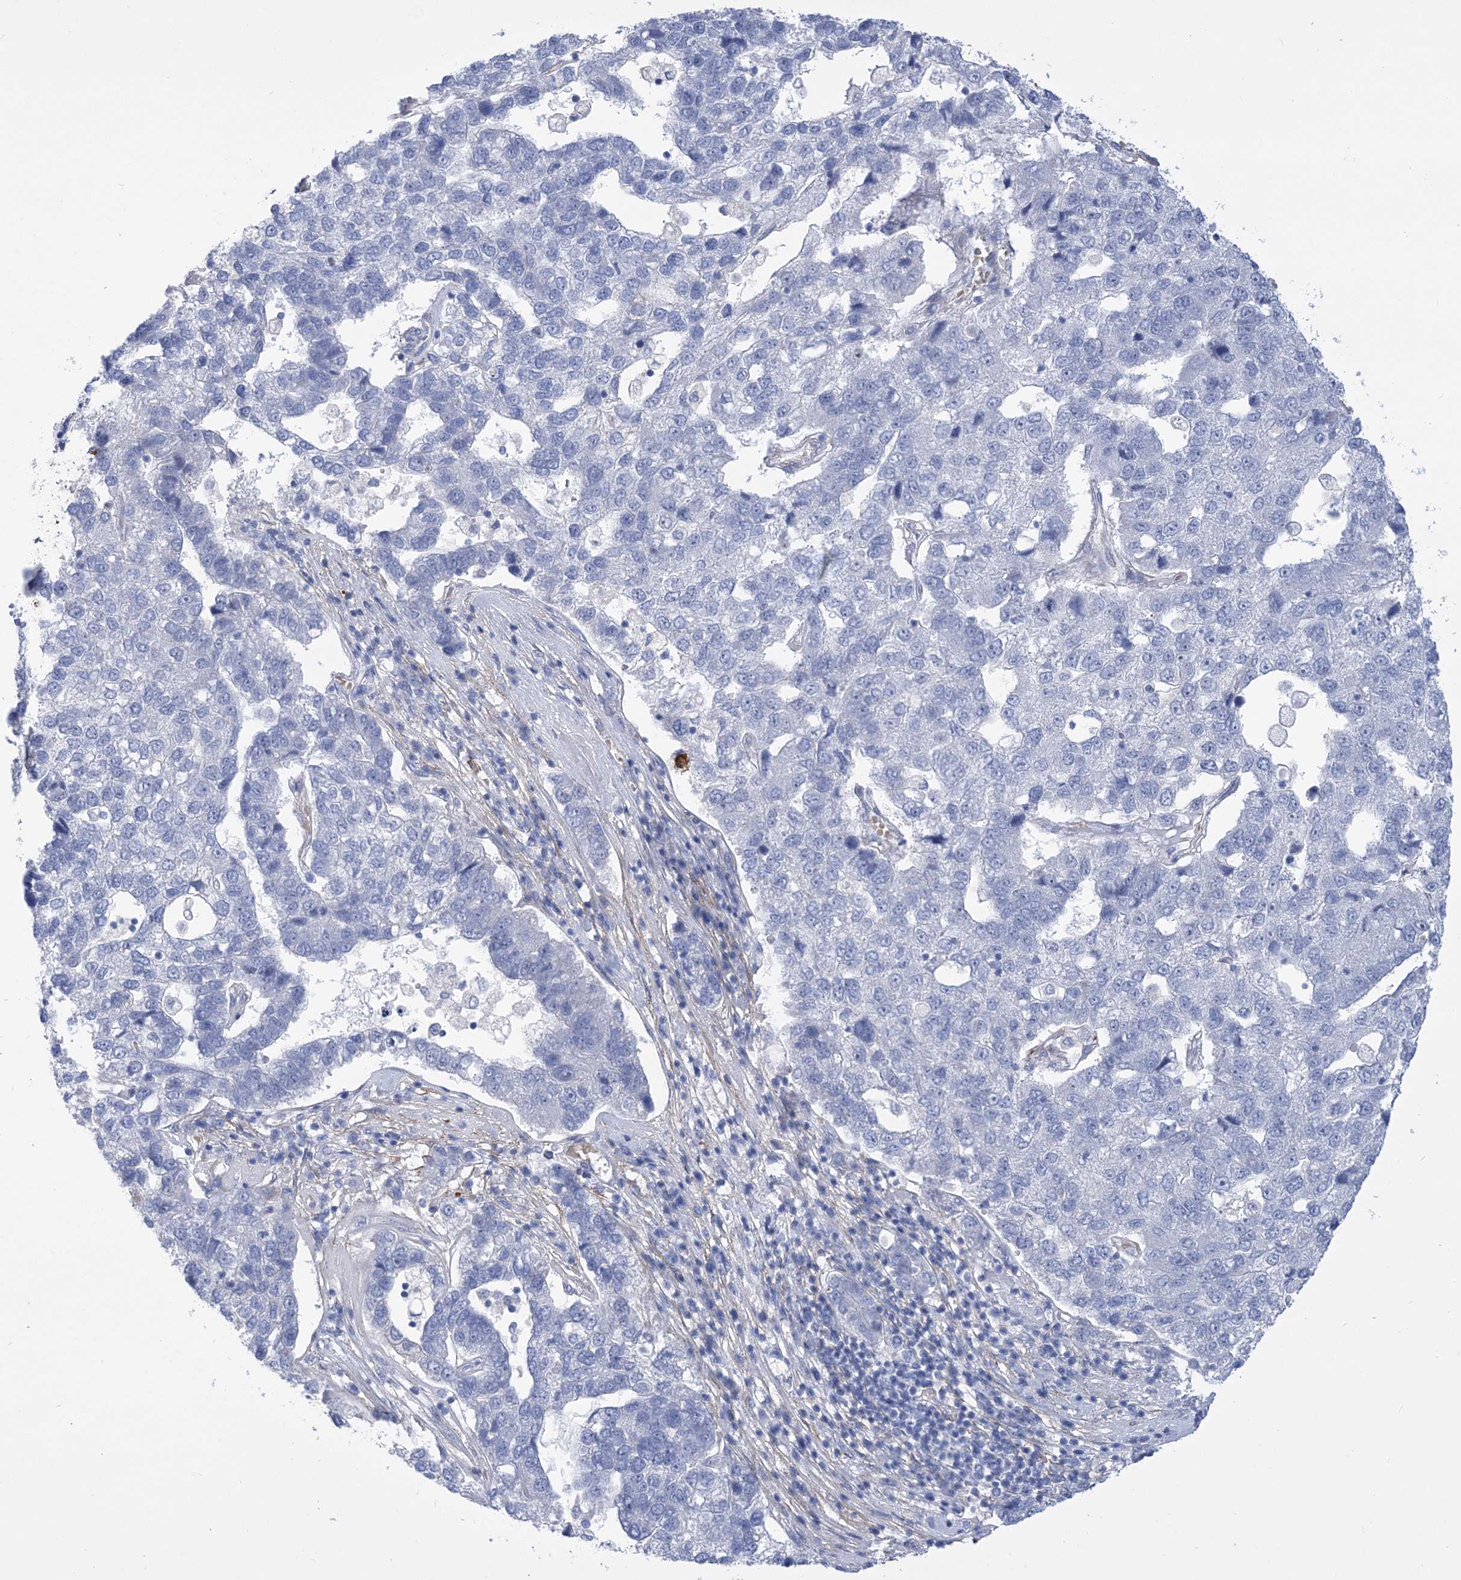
{"staining": {"intensity": "negative", "quantity": "none", "location": "none"}, "tissue": "pancreatic cancer", "cell_type": "Tumor cells", "image_type": "cancer", "snomed": [{"axis": "morphology", "description": "Adenocarcinoma, NOS"}, {"axis": "topography", "description": "Pancreas"}], "caption": "This is an immunohistochemistry photomicrograph of human adenocarcinoma (pancreatic). There is no expression in tumor cells.", "gene": "WDR74", "patient": {"sex": "female", "age": 61}}